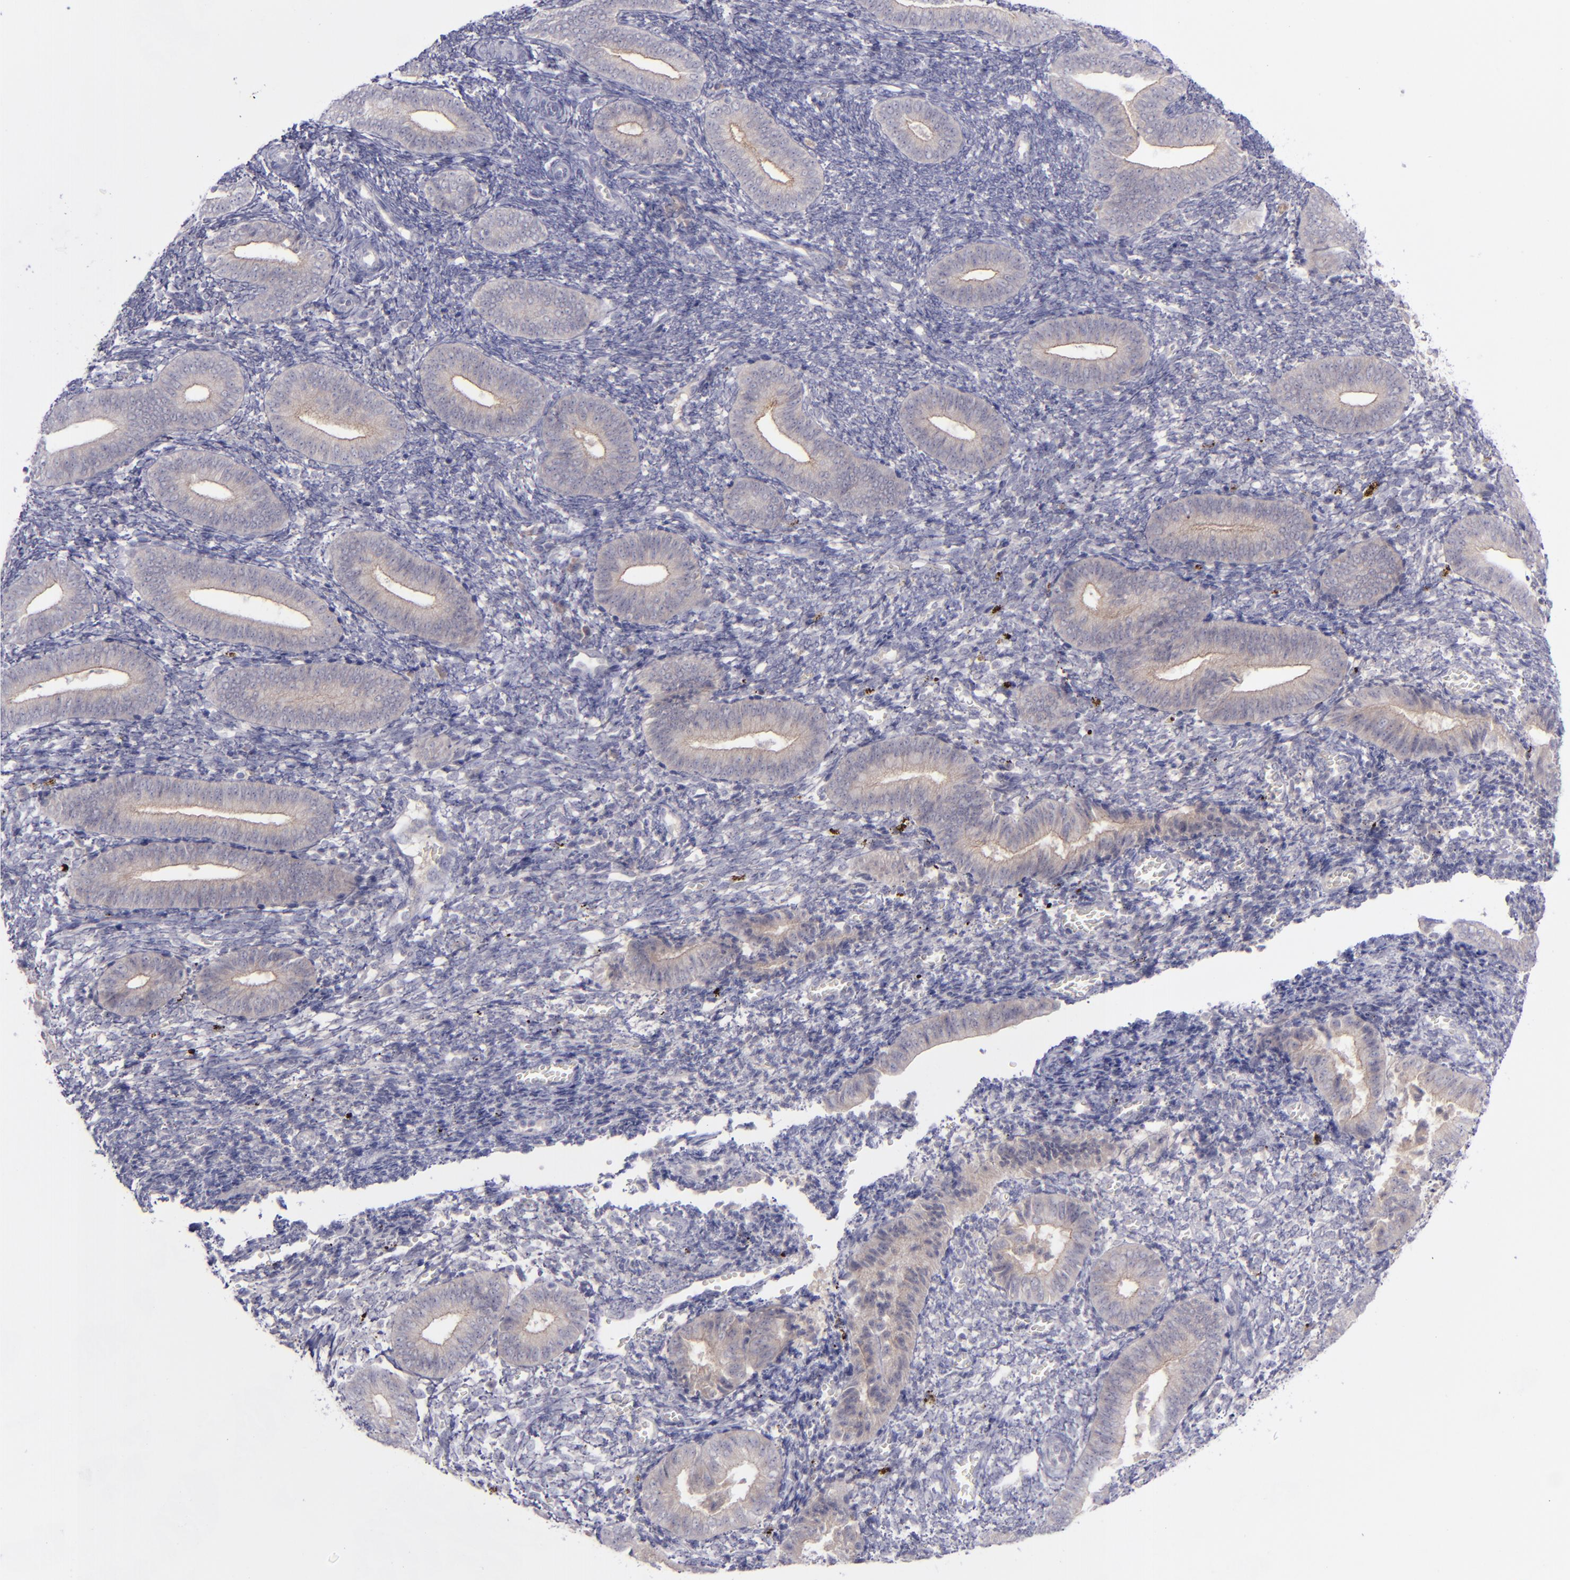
{"staining": {"intensity": "negative", "quantity": "none", "location": "none"}, "tissue": "endometrium", "cell_type": "Cells in endometrial stroma", "image_type": "normal", "snomed": [{"axis": "morphology", "description": "Normal tissue, NOS"}, {"axis": "topography", "description": "Uterus"}, {"axis": "topography", "description": "Endometrium"}], "caption": "Immunohistochemistry photomicrograph of normal endometrium: endometrium stained with DAB demonstrates no significant protein positivity in cells in endometrial stroma. Brightfield microscopy of IHC stained with DAB (brown) and hematoxylin (blue), captured at high magnification.", "gene": "EVPL", "patient": {"sex": "female", "age": 33}}